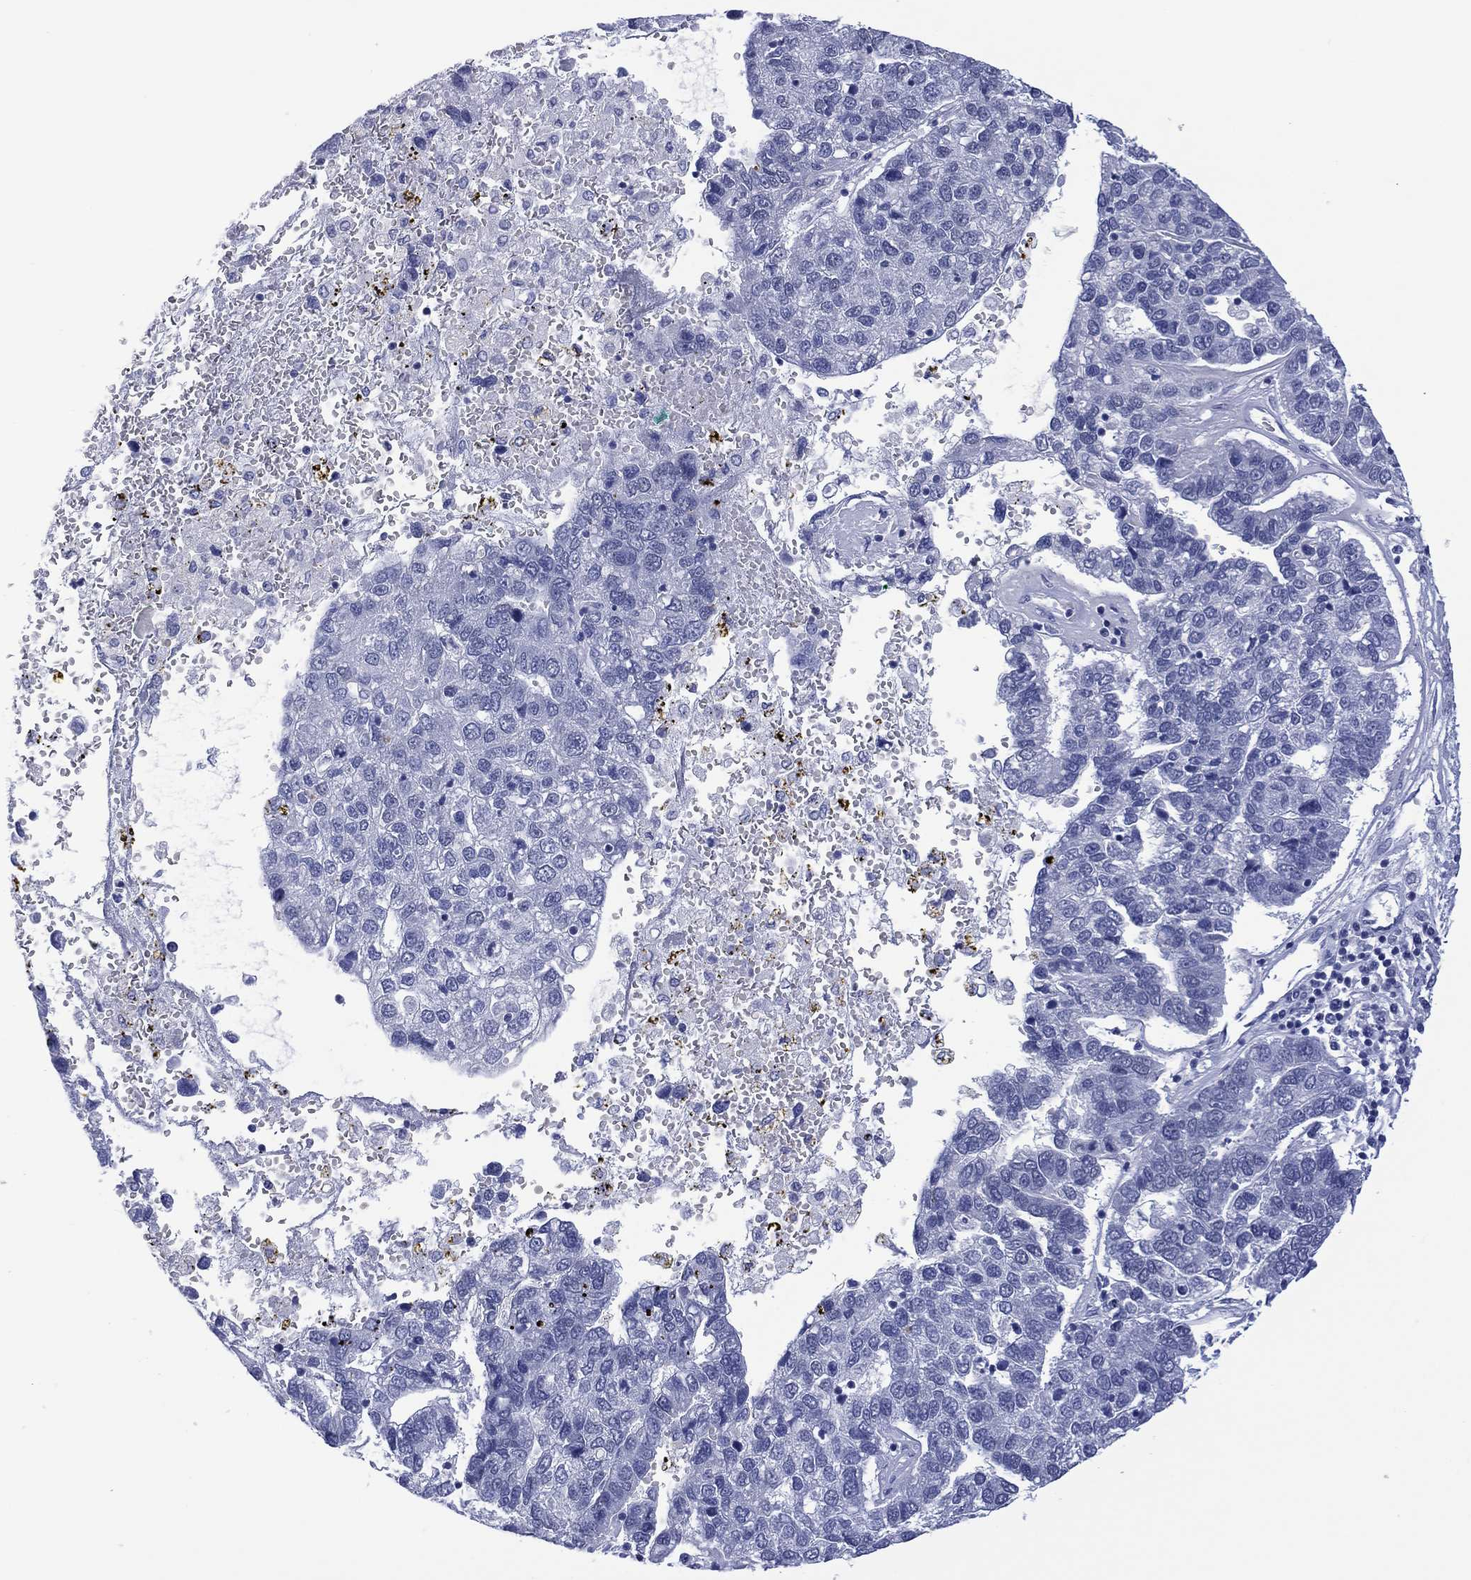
{"staining": {"intensity": "negative", "quantity": "none", "location": "none"}, "tissue": "pancreatic cancer", "cell_type": "Tumor cells", "image_type": "cancer", "snomed": [{"axis": "morphology", "description": "Adenocarcinoma, NOS"}, {"axis": "topography", "description": "Pancreas"}], "caption": "Adenocarcinoma (pancreatic) stained for a protein using immunohistochemistry (IHC) displays no expression tumor cells.", "gene": "UTF1", "patient": {"sex": "female", "age": 61}}